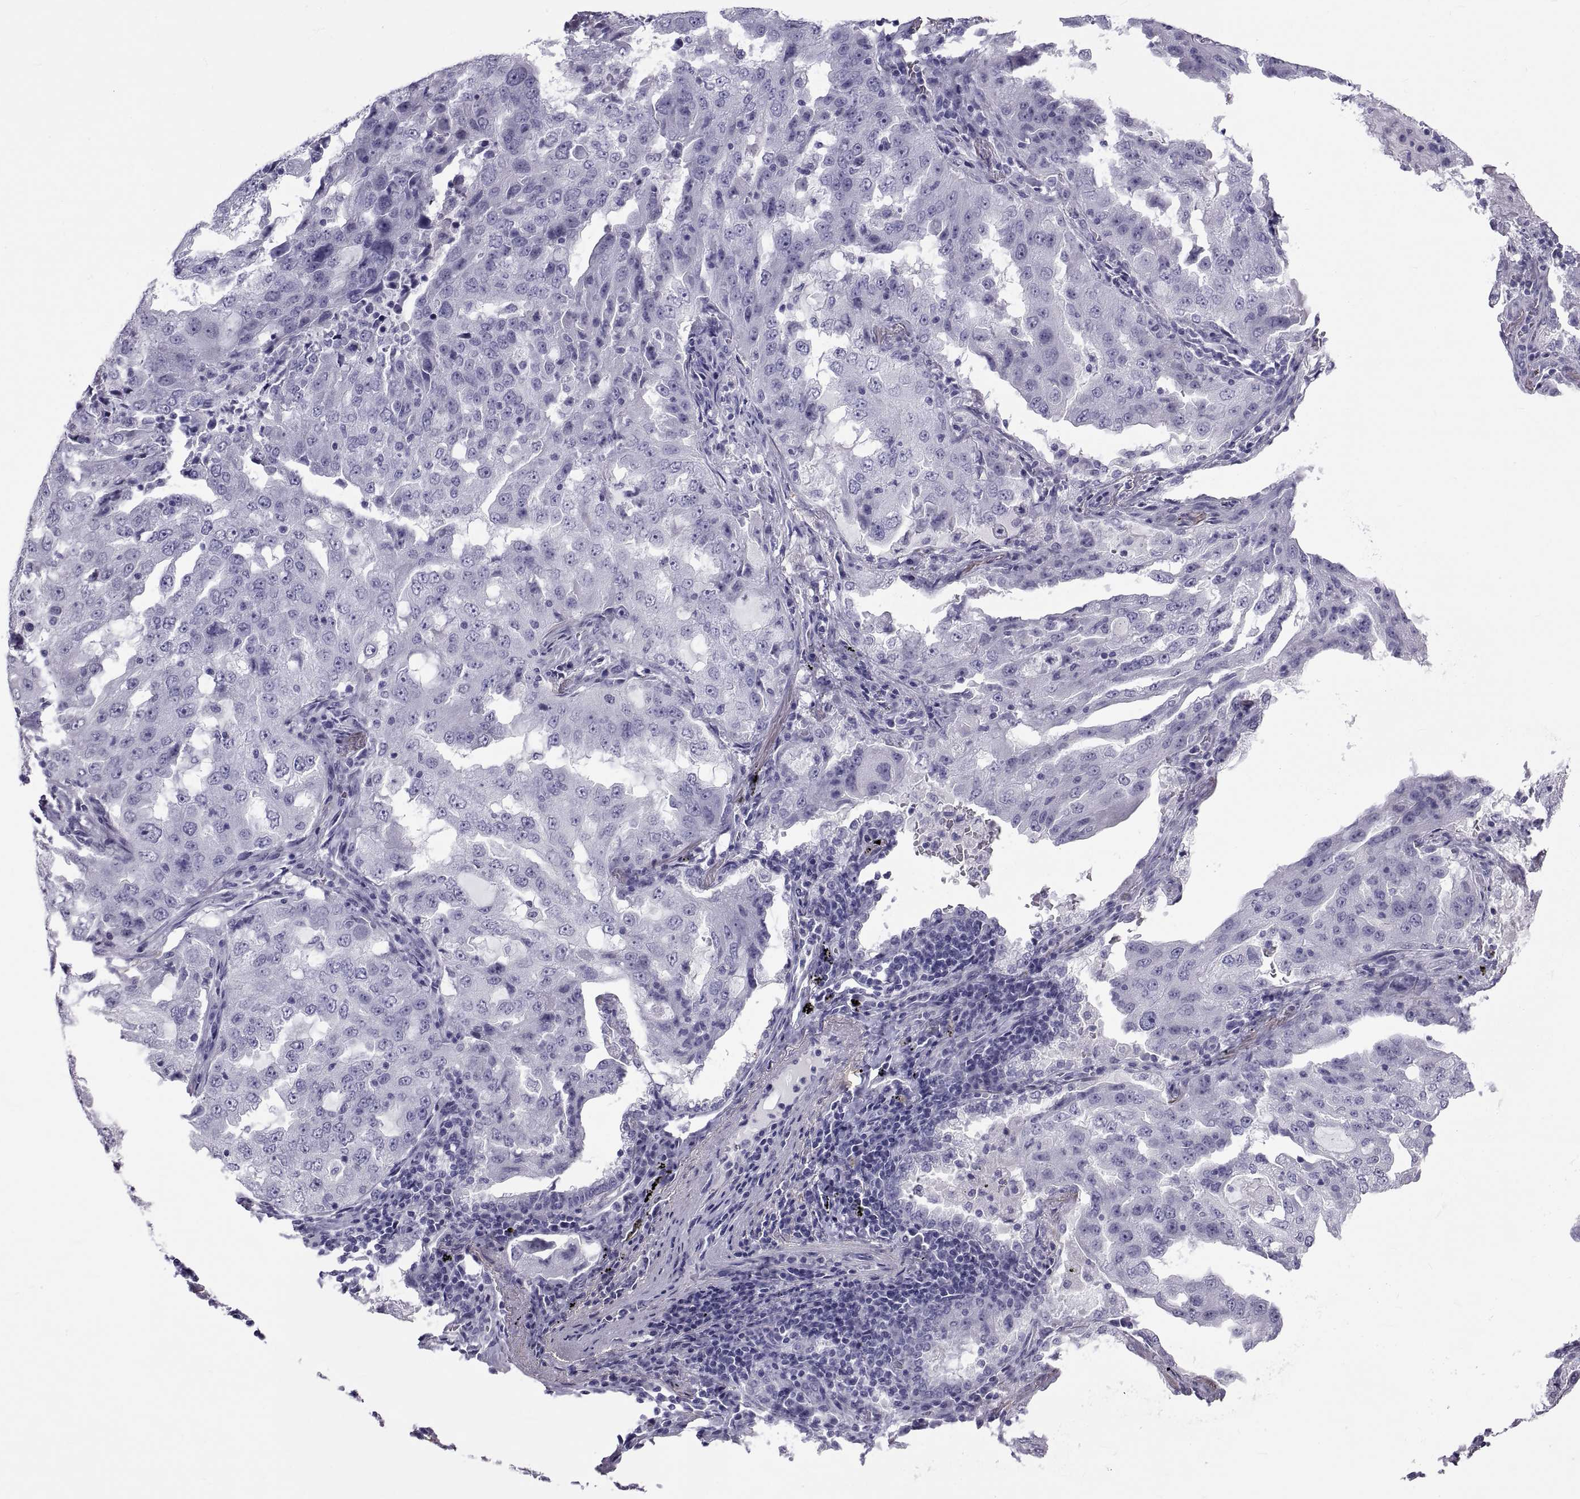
{"staining": {"intensity": "negative", "quantity": "none", "location": "none"}, "tissue": "lung cancer", "cell_type": "Tumor cells", "image_type": "cancer", "snomed": [{"axis": "morphology", "description": "Adenocarcinoma, NOS"}, {"axis": "topography", "description": "Lung"}], "caption": "This is a image of immunohistochemistry (IHC) staining of lung adenocarcinoma, which shows no staining in tumor cells.", "gene": "MAGEB1", "patient": {"sex": "female", "age": 61}}